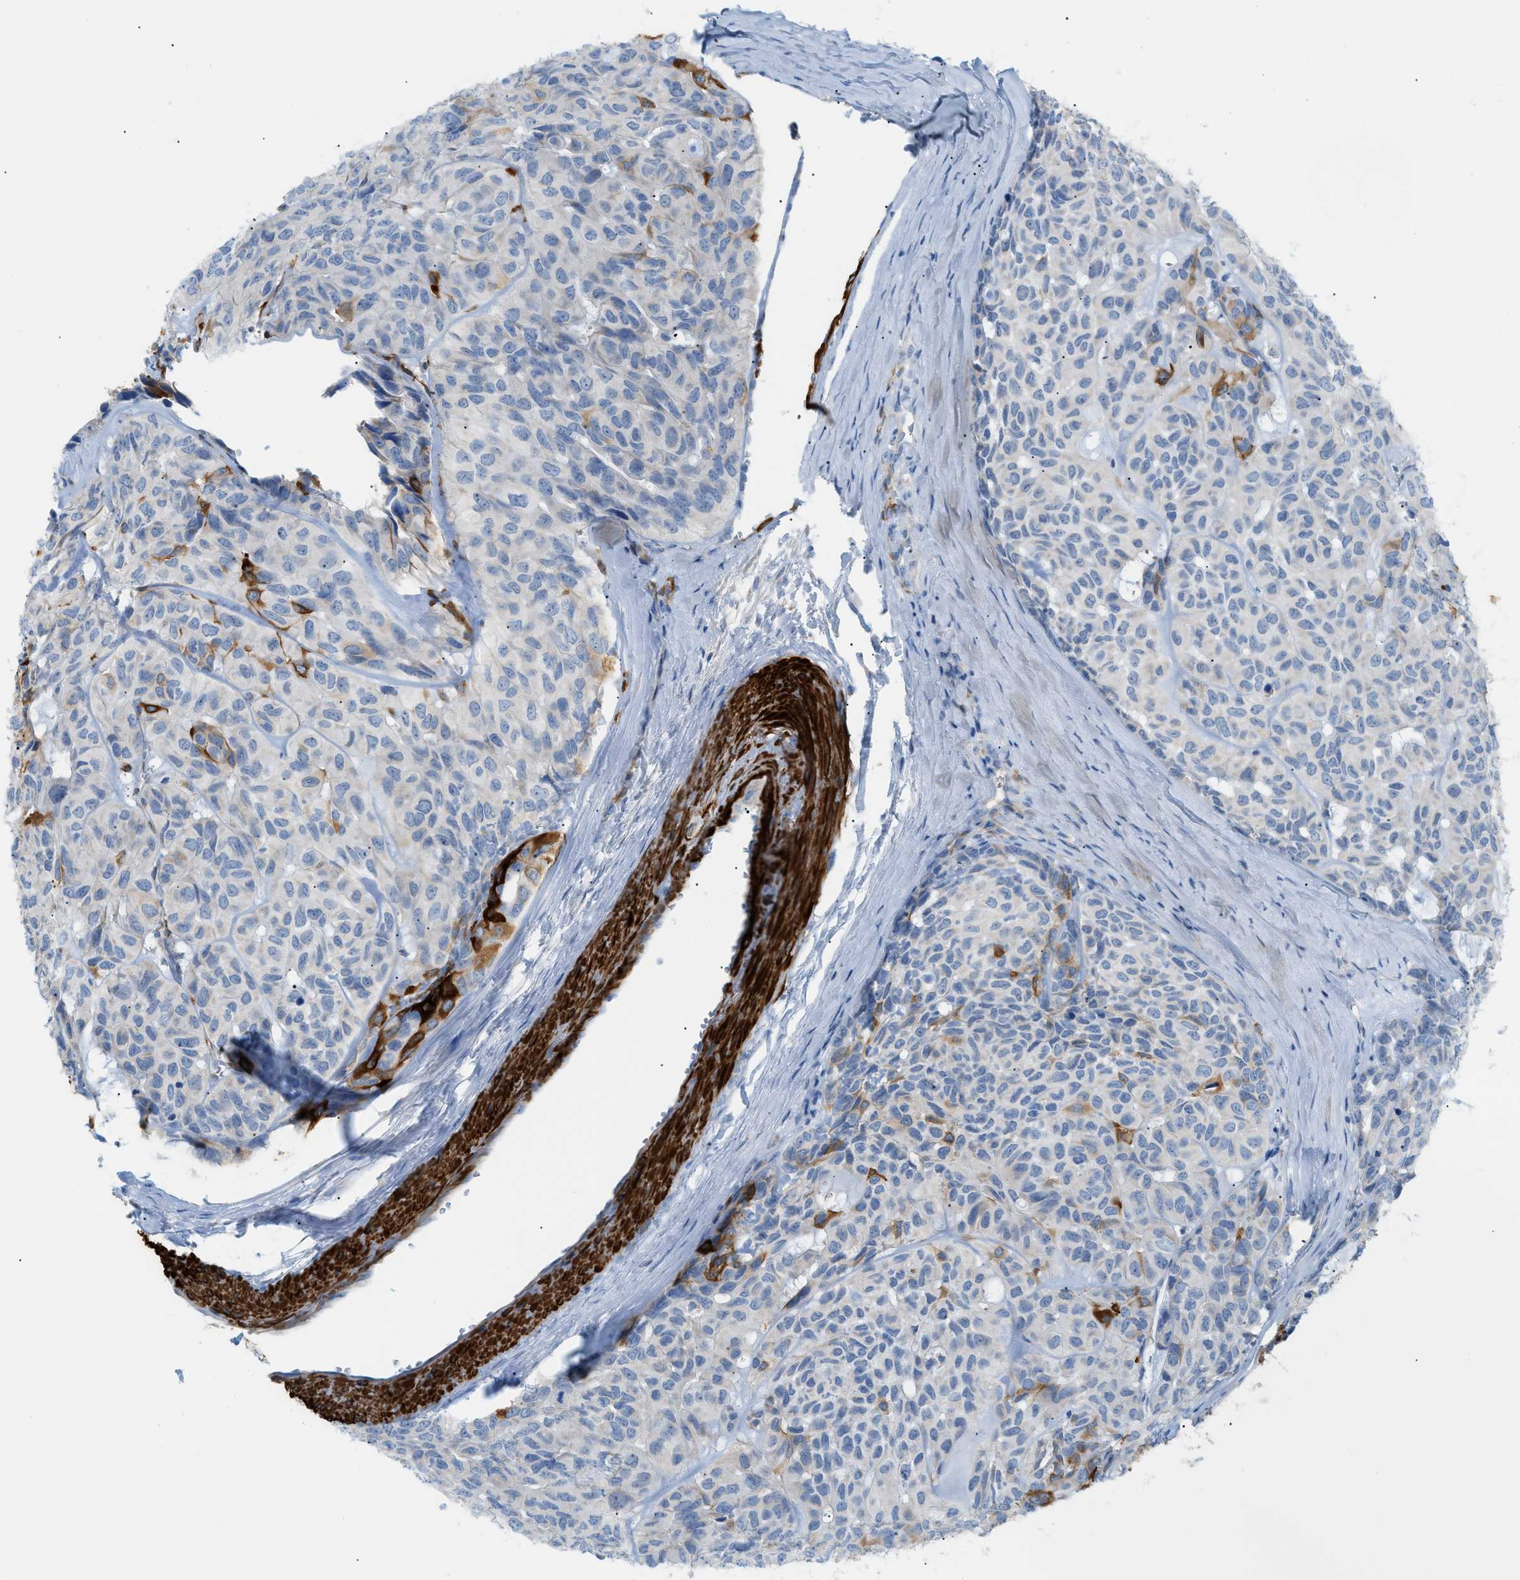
{"staining": {"intensity": "negative", "quantity": "none", "location": "none"}, "tissue": "head and neck cancer", "cell_type": "Tumor cells", "image_type": "cancer", "snomed": [{"axis": "morphology", "description": "Adenocarcinoma, NOS"}, {"axis": "topography", "description": "Salivary gland, NOS"}, {"axis": "topography", "description": "Head-Neck"}], "caption": "Immunohistochemistry of human head and neck cancer shows no positivity in tumor cells. (Brightfield microscopy of DAB (3,3'-diaminobenzidine) immunohistochemistry (IHC) at high magnification).", "gene": "MYH11", "patient": {"sex": "female", "age": 76}}